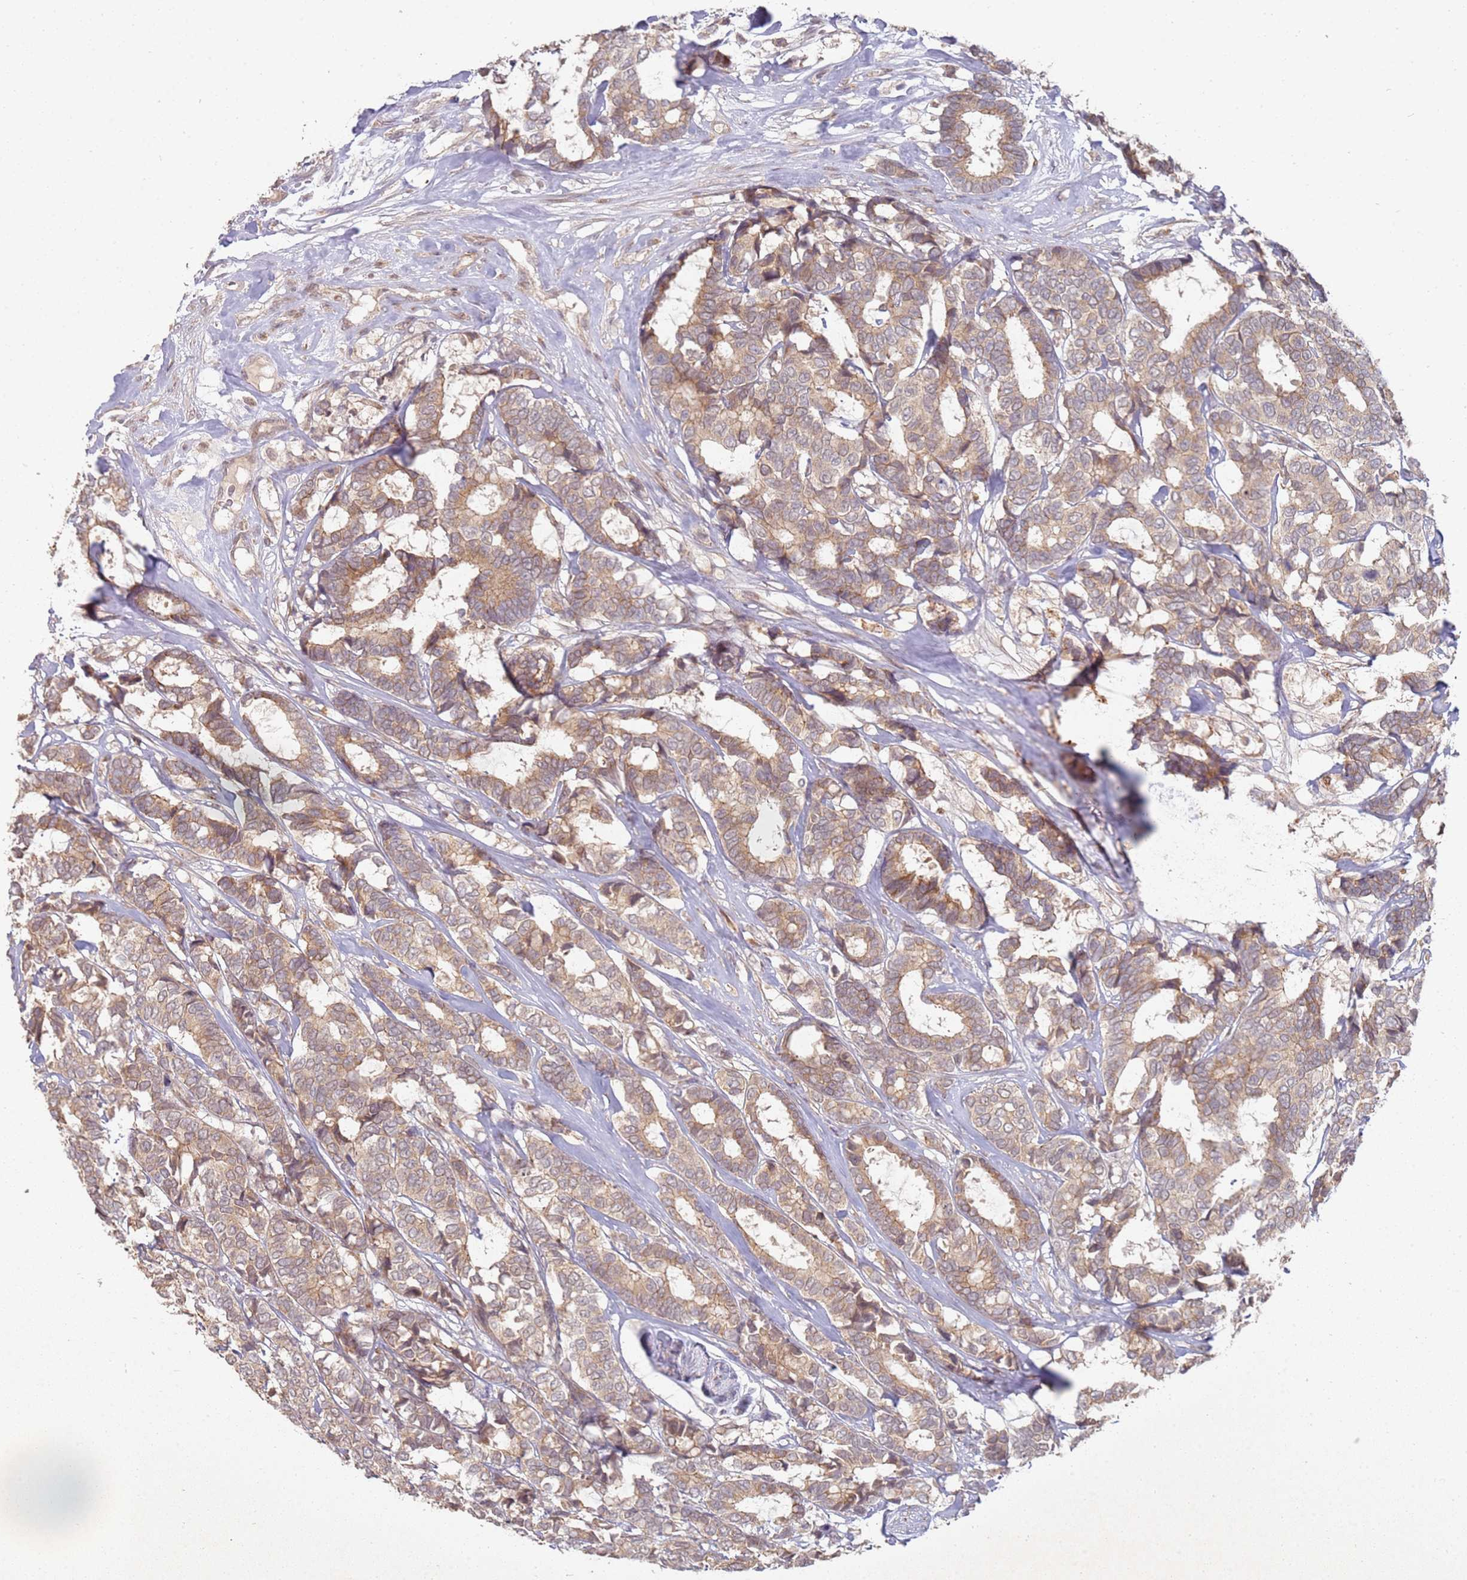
{"staining": {"intensity": "weak", "quantity": ">75%", "location": "cytoplasmic/membranous"}, "tissue": "breast cancer", "cell_type": "Tumor cells", "image_type": "cancer", "snomed": [{"axis": "morphology", "description": "Duct carcinoma"}, {"axis": "topography", "description": "Breast"}], "caption": "Human breast cancer (invasive ductal carcinoma) stained for a protein (brown) exhibits weak cytoplasmic/membranous positive positivity in about >75% of tumor cells.", "gene": "MPEG1", "patient": {"sex": "female", "age": 87}}